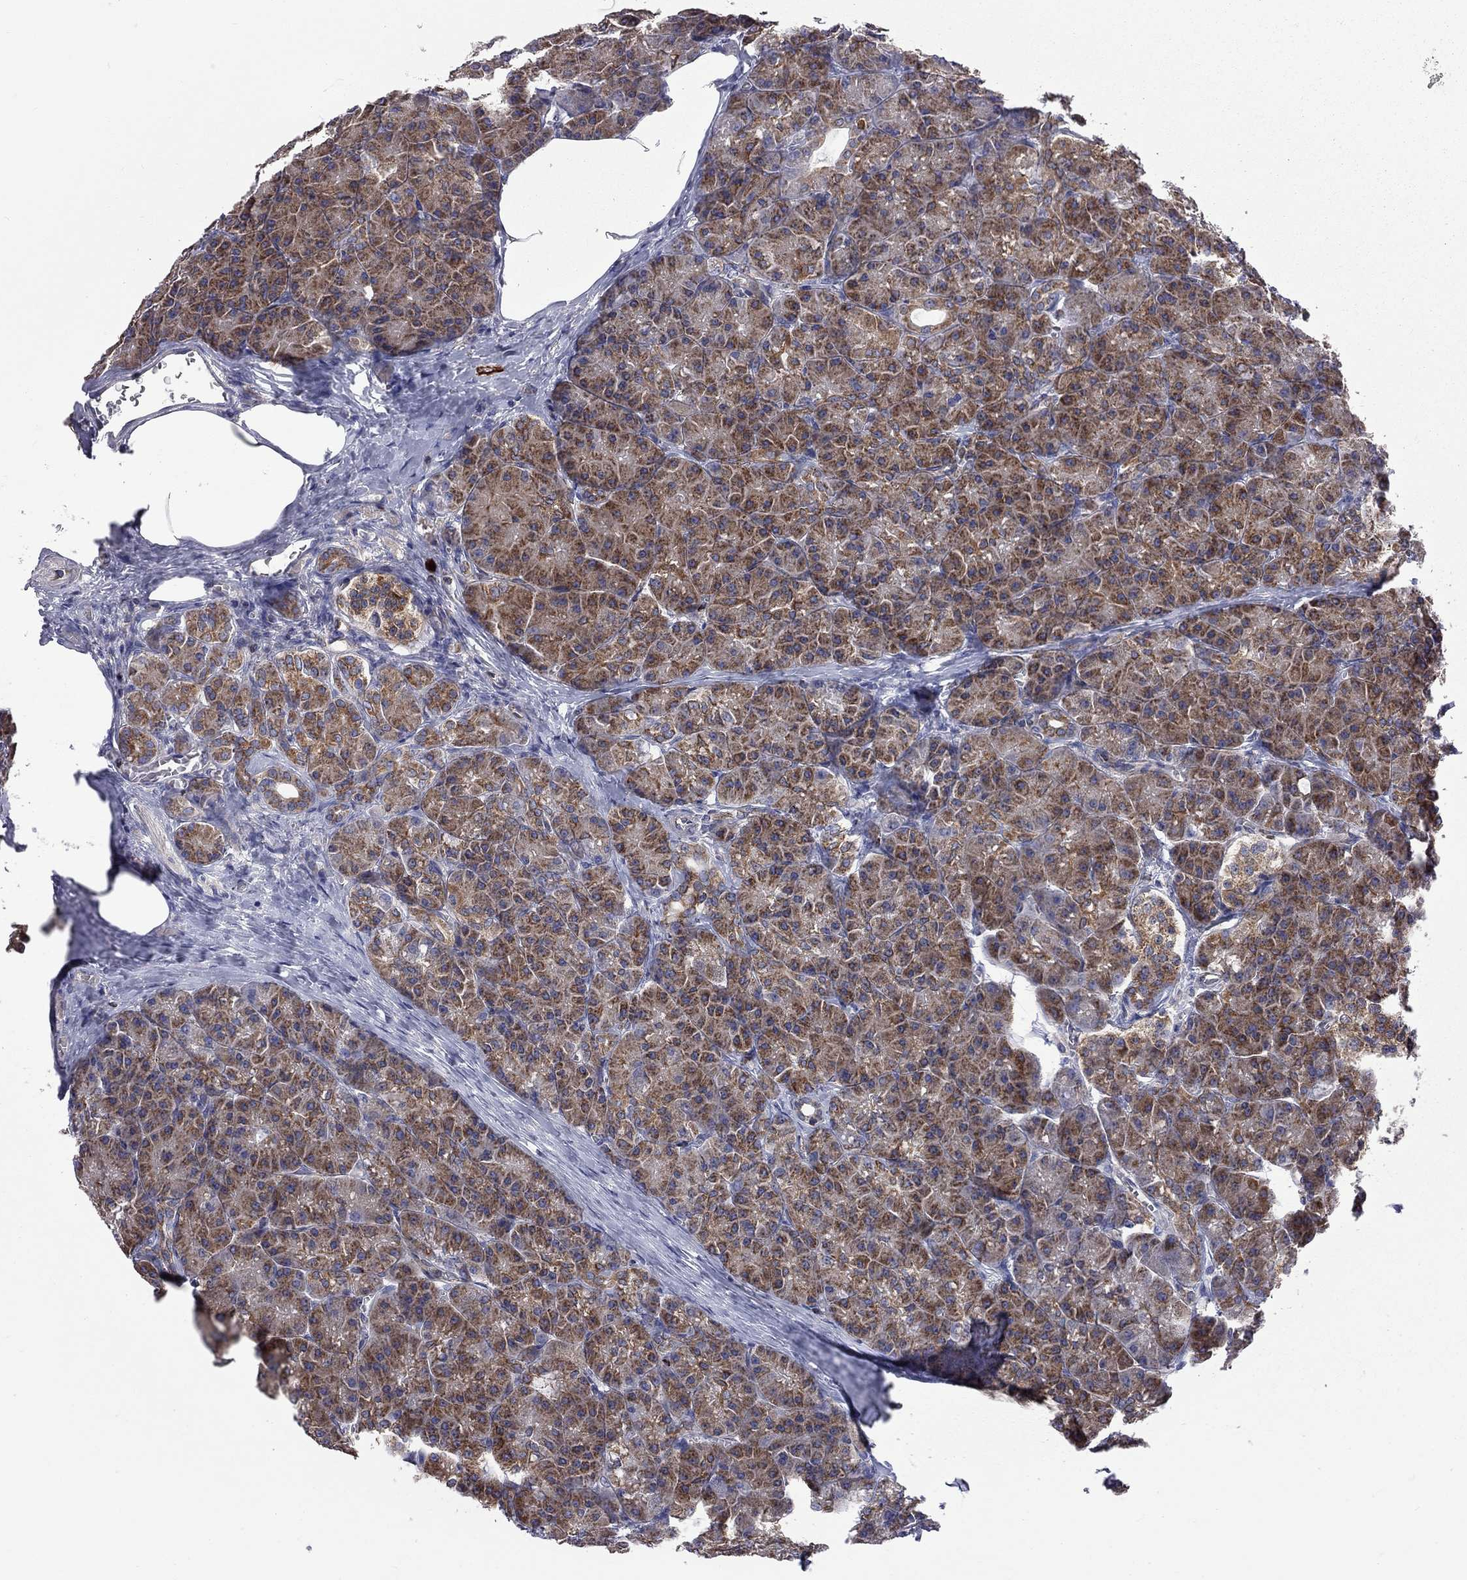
{"staining": {"intensity": "moderate", "quantity": ">75%", "location": "cytoplasmic/membranous"}, "tissue": "pancreas", "cell_type": "Exocrine glandular cells", "image_type": "normal", "snomed": [{"axis": "morphology", "description": "Normal tissue, NOS"}, {"axis": "topography", "description": "Pancreas"}], "caption": "This micrograph shows immunohistochemistry staining of unremarkable human pancreas, with medium moderate cytoplasmic/membranous staining in about >75% of exocrine glandular cells.", "gene": "CLPTM1", "patient": {"sex": "male", "age": 57}}